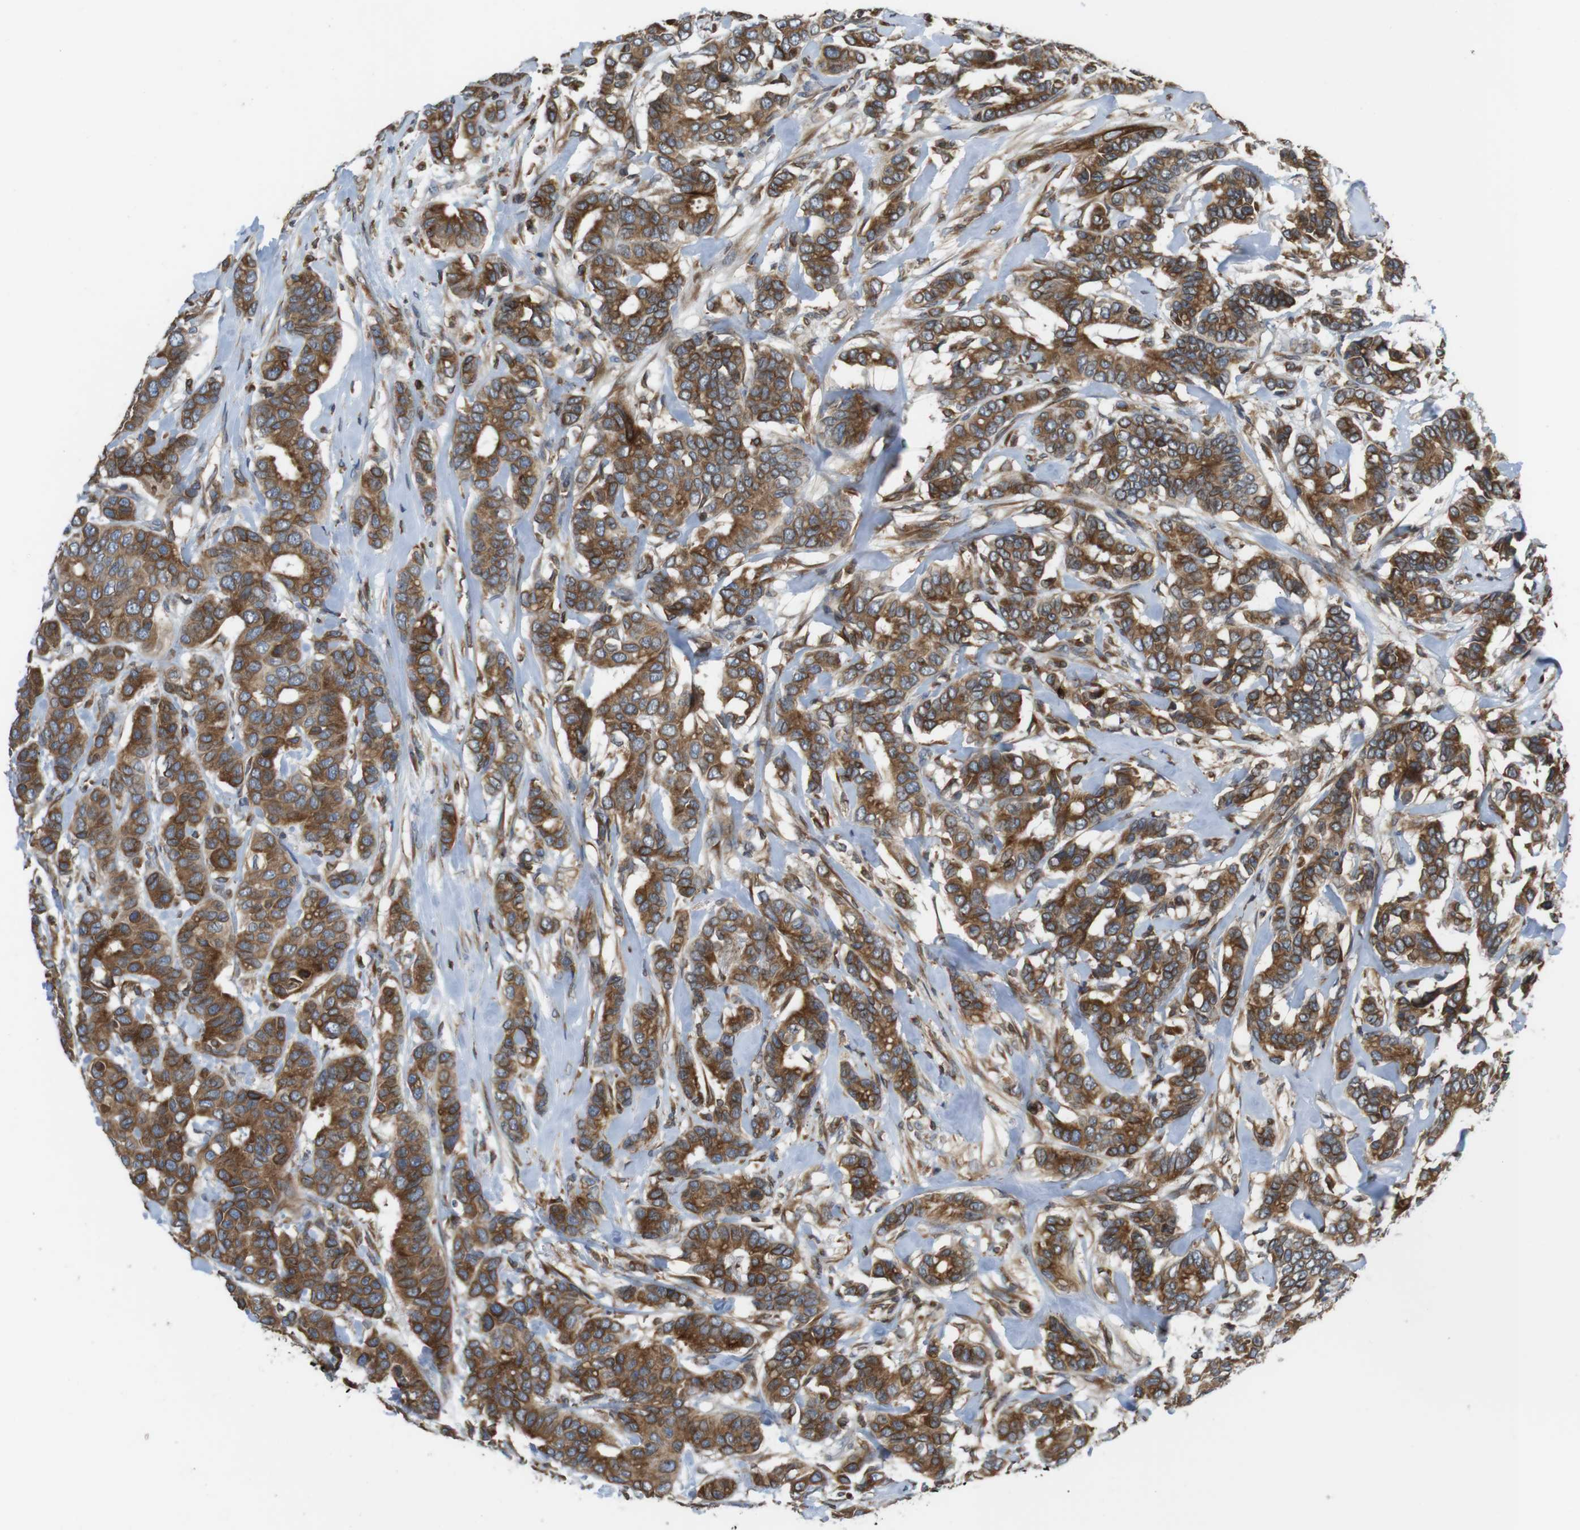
{"staining": {"intensity": "strong", "quantity": ">75%", "location": "cytoplasmic/membranous"}, "tissue": "breast cancer", "cell_type": "Tumor cells", "image_type": "cancer", "snomed": [{"axis": "morphology", "description": "Duct carcinoma"}, {"axis": "topography", "description": "Breast"}], "caption": "Immunohistochemical staining of breast invasive ductal carcinoma displays strong cytoplasmic/membranous protein expression in approximately >75% of tumor cells.", "gene": "ARL6IP5", "patient": {"sex": "female", "age": 87}}